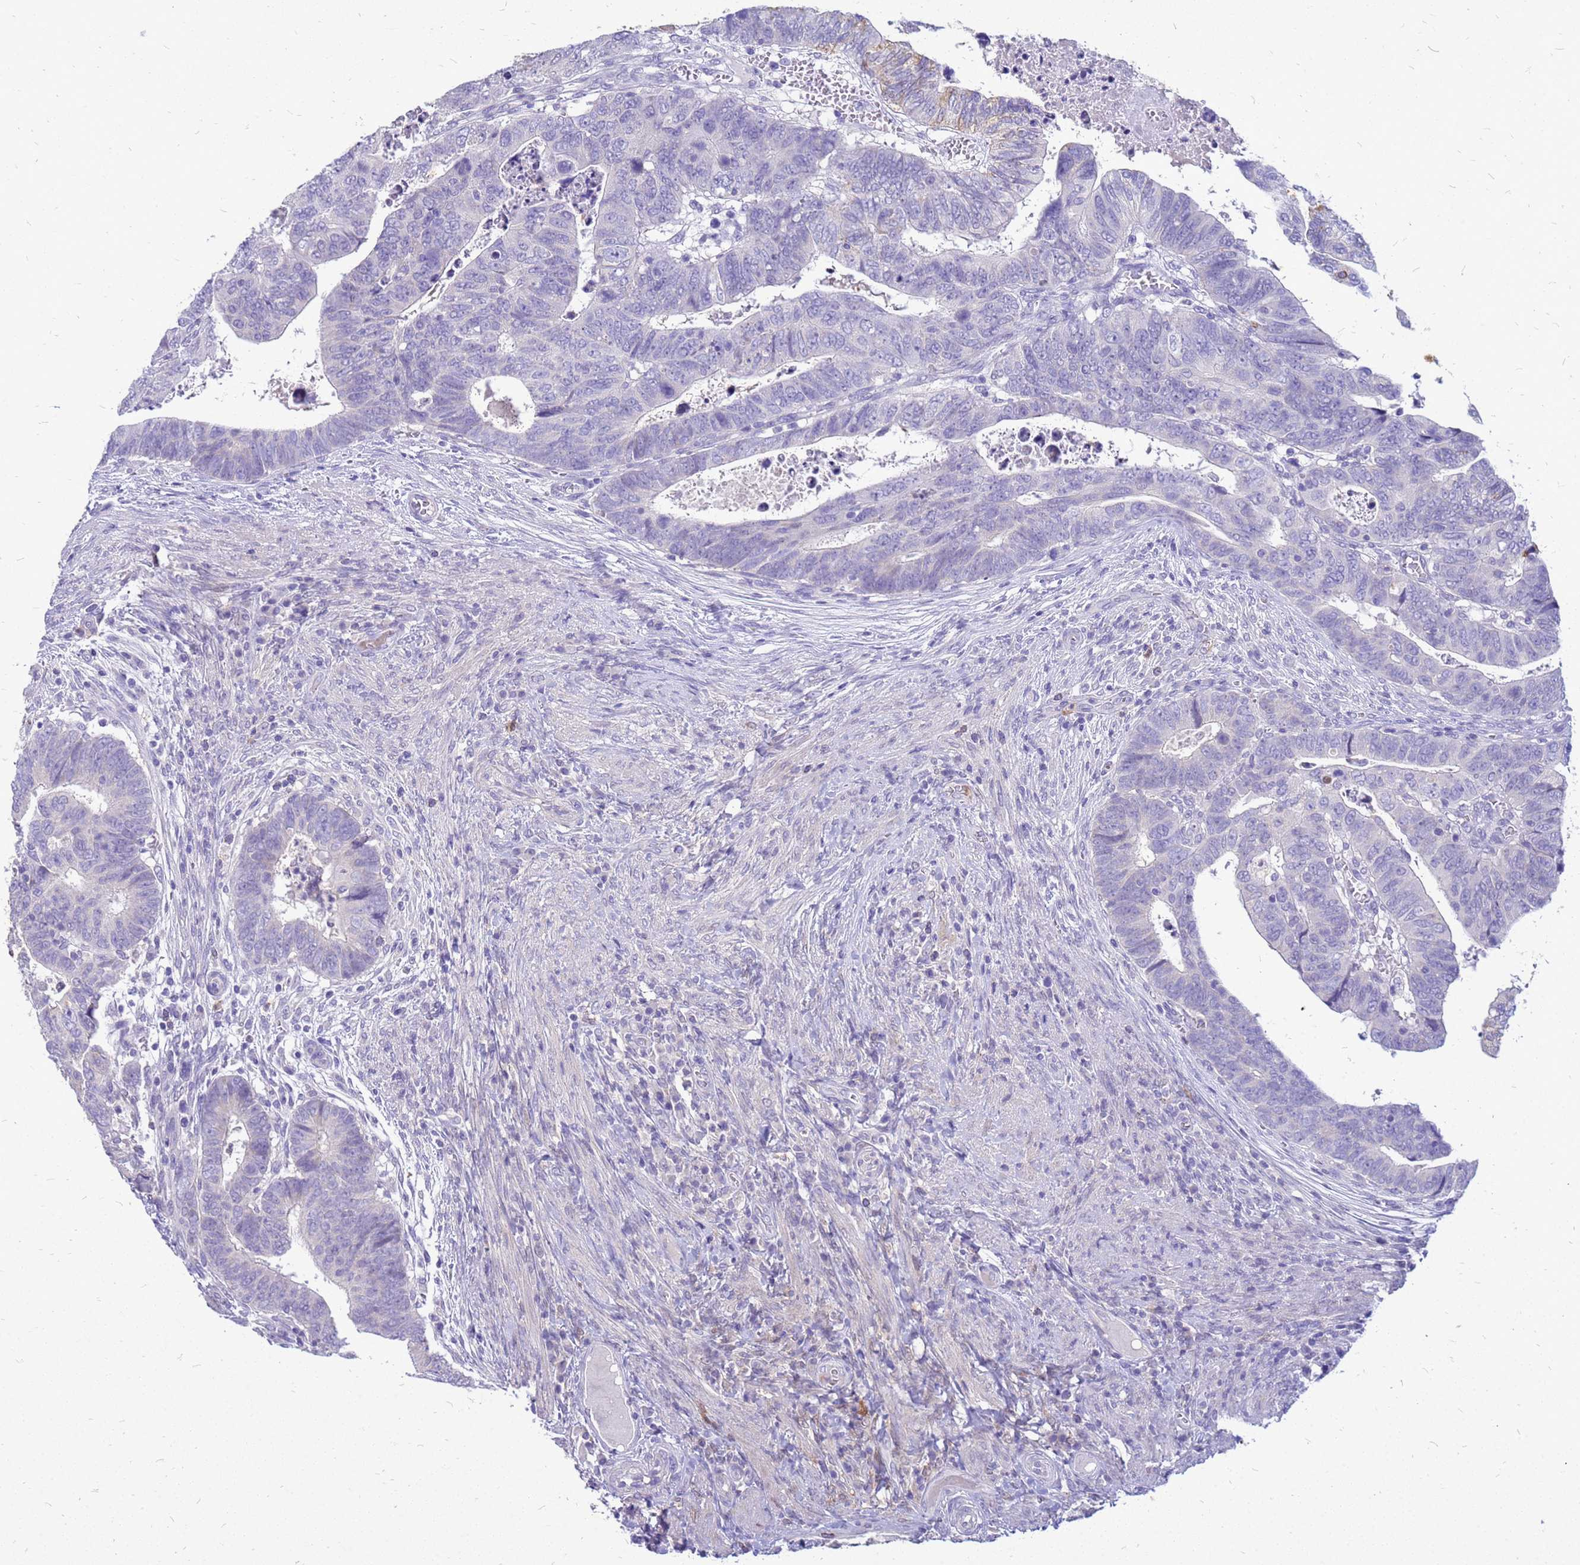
{"staining": {"intensity": "negative", "quantity": "none", "location": "none"}, "tissue": "colorectal cancer", "cell_type": "Tumor cells", "image_type": "cancer", "snomed": [{"axis": "morphology", "description": "Normal tissue, NOS"}, {"axis": "morphology", "description": "Adenocarcinoma, NOS"}, {"axis": "topography", "description": "Rectum"}], "caption": "The micrograph reveals no staining of tumor cells in colorectal cancer (adenocarcinoma).", "gene": "AKR1C1", "patient": {"sex": "female", "age": 65}}